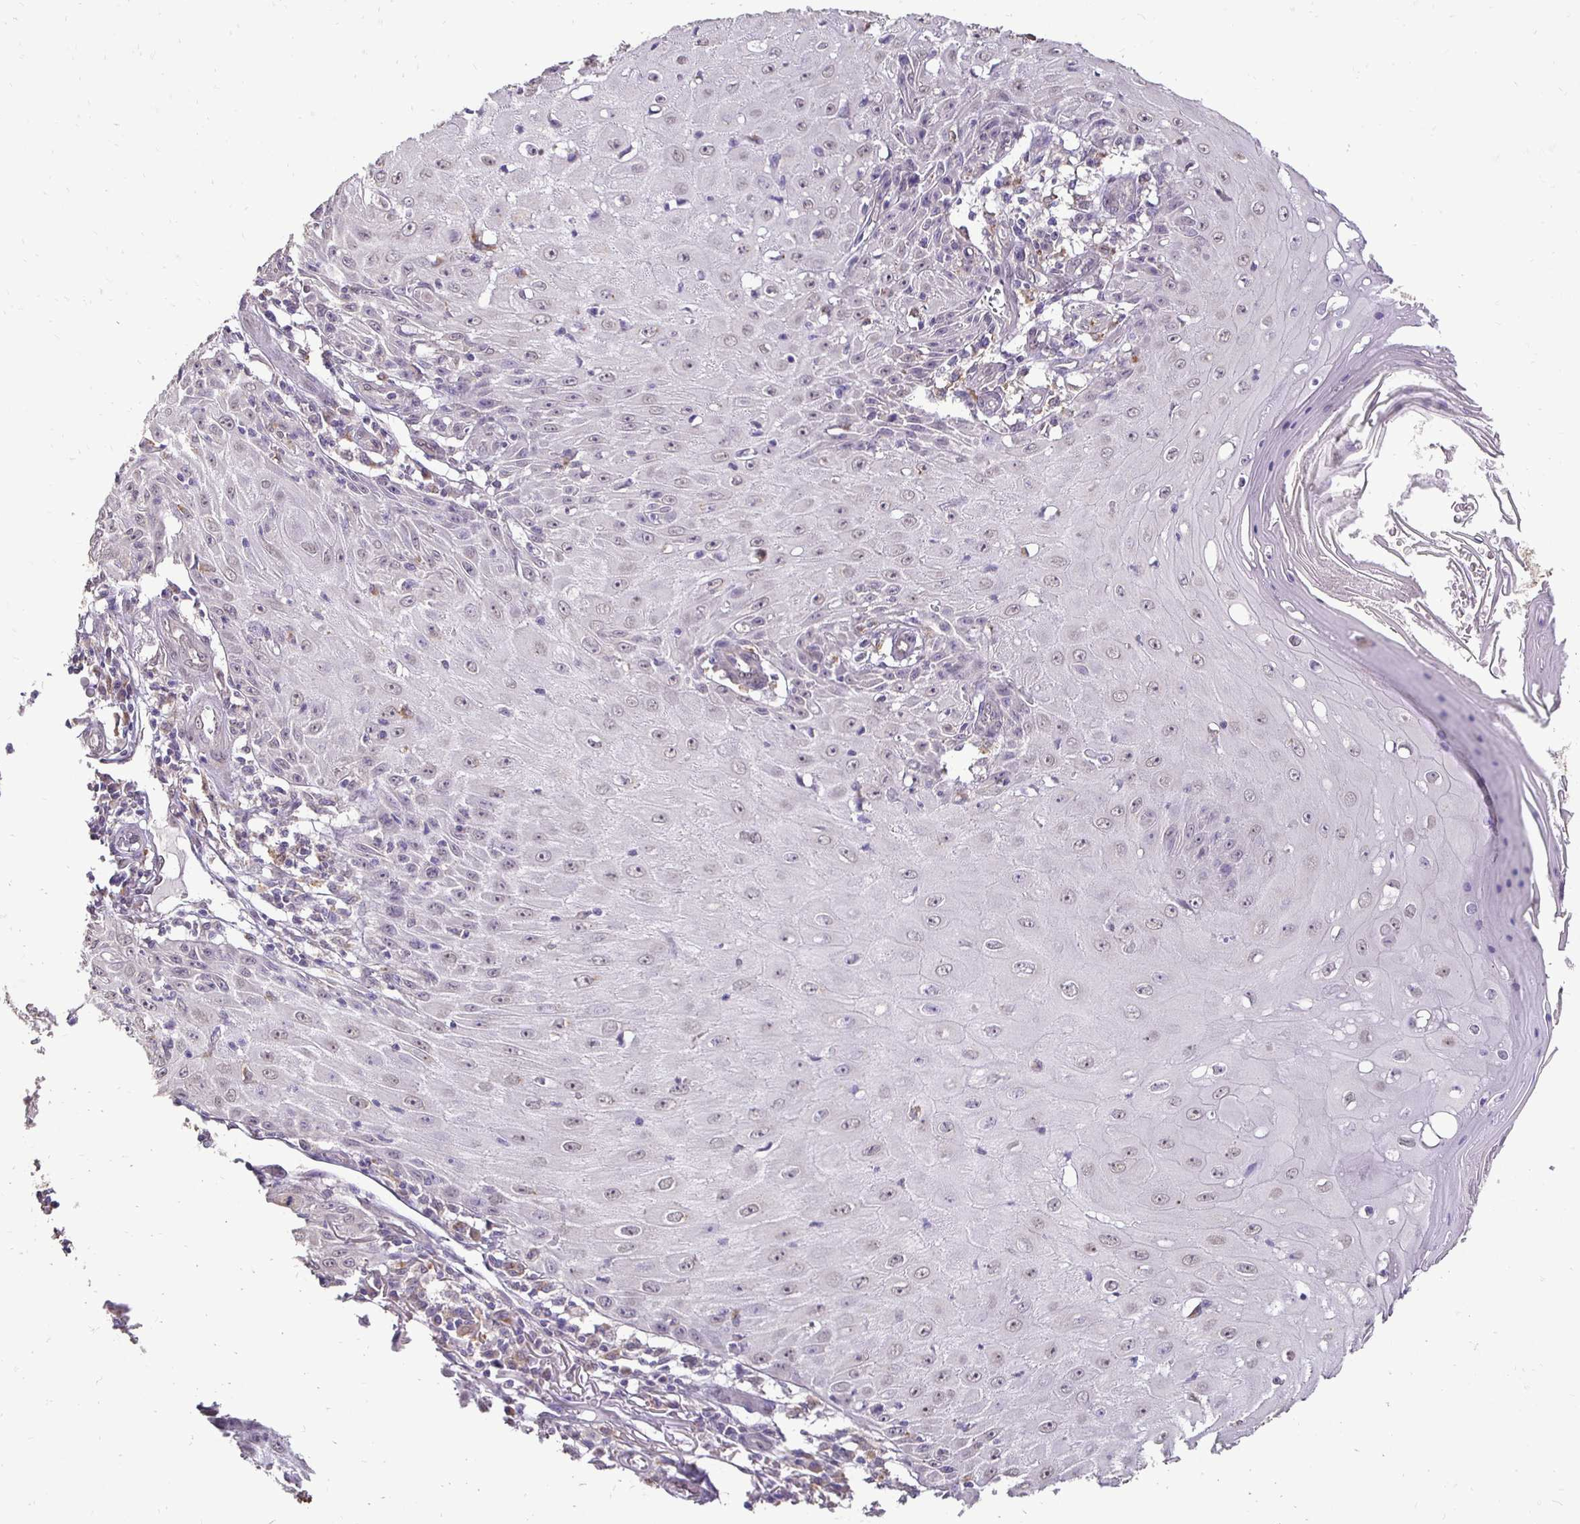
{"staining": {"intensity": "negative", "quantity": "none", "location": "none"}, "tissue": "skin cancer", "cell_type": "Tumor cells", "image_type": "cancer", "snomed": [{"axis": "morphology", "description": "Squamous cell carcinoma, NOS"}, {"axis": "topography", "description": "Skin"}], "caption": "Immunohistochemistry photomicrograph of skin cancer (squamous cell carcinoma) stained for a protein (brown), which demonstrates no expression in tumor cells.", "gene": "RHEBL1", "patient": {"sex": "female", "age": 73}}